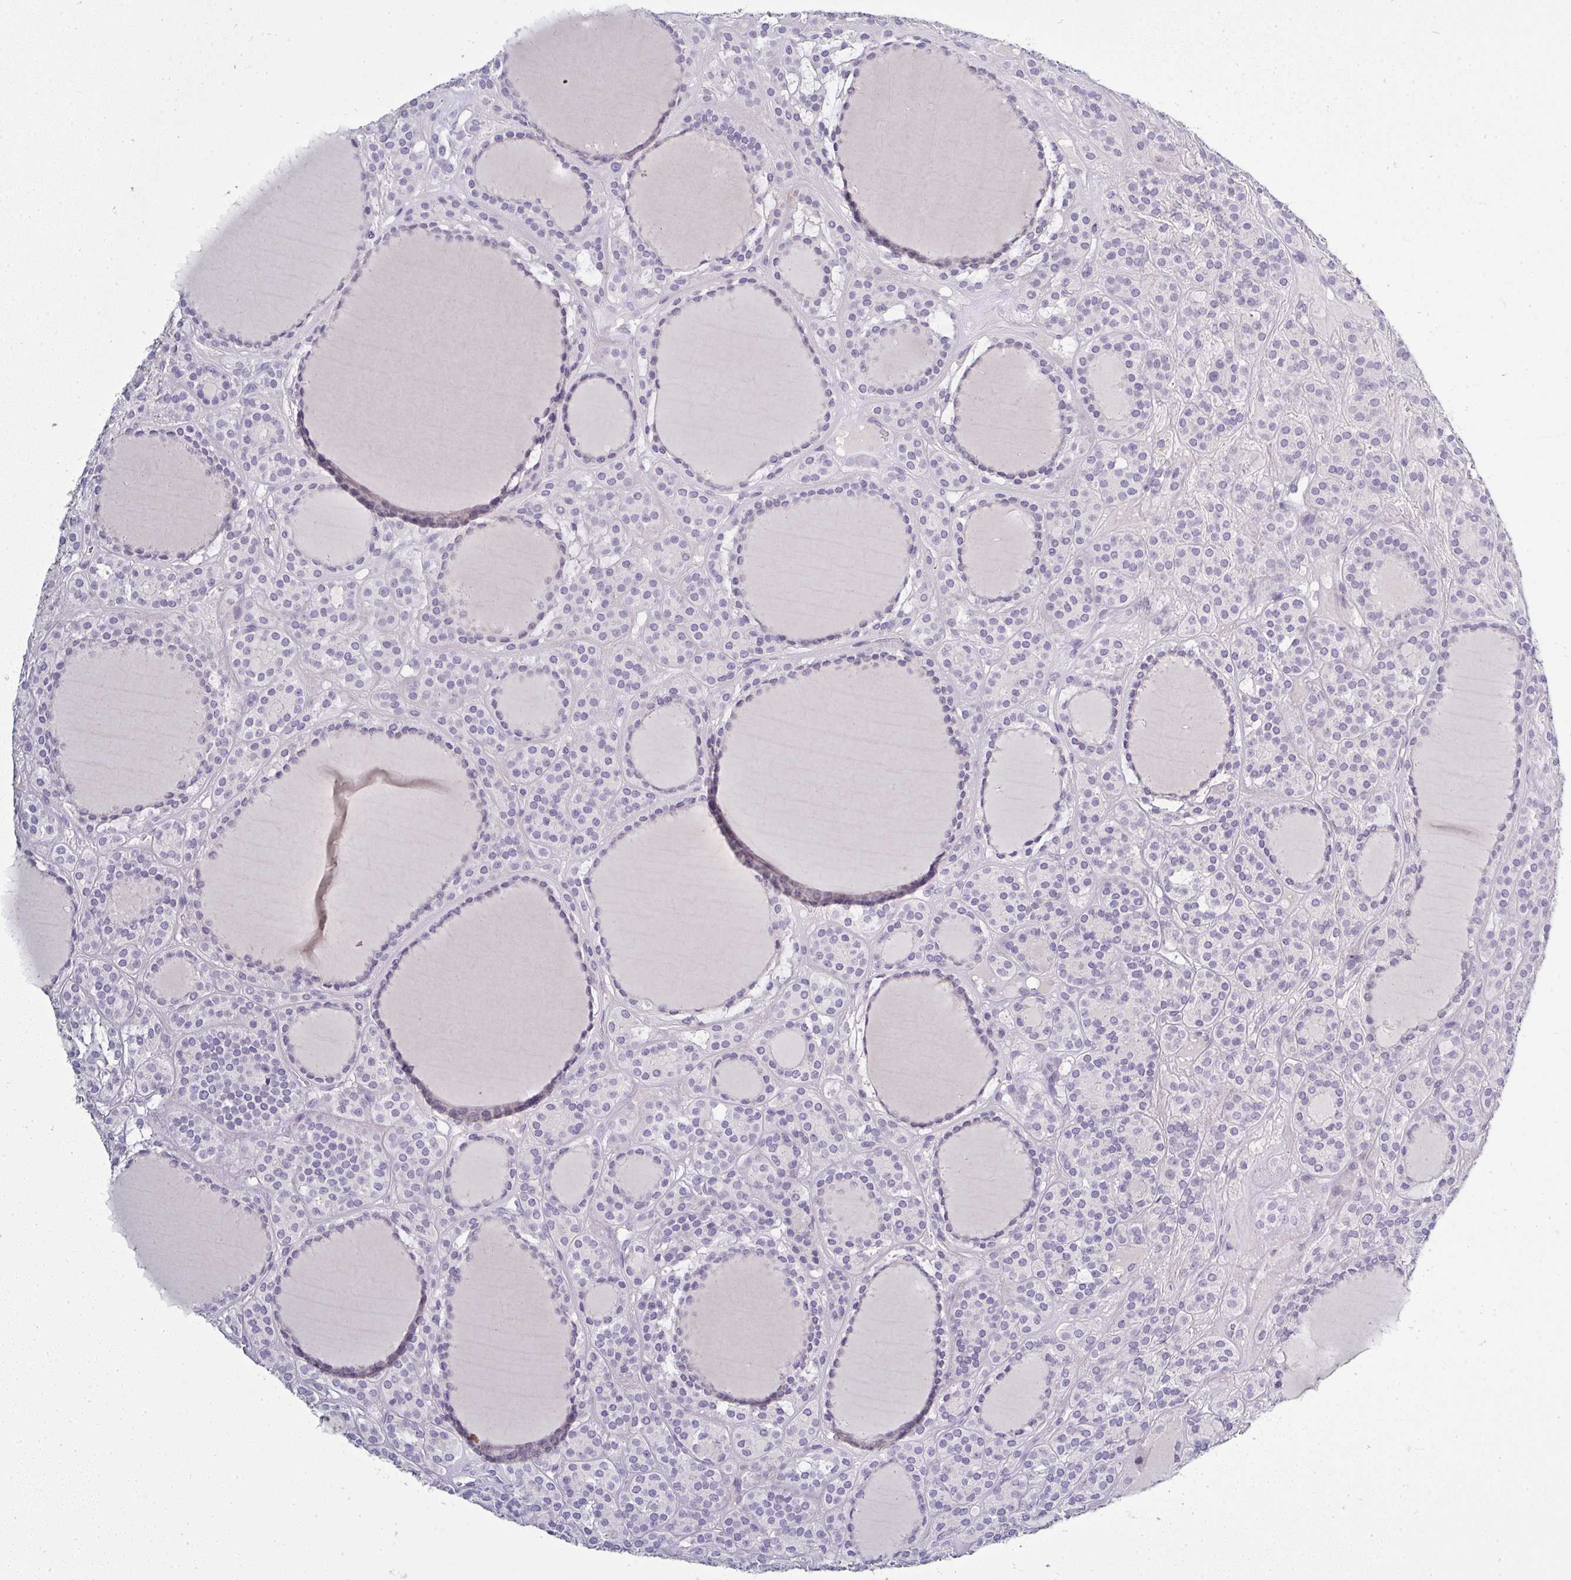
{"staining": {"intensity": "negative", "quantity": "none", "location": "none"}, "tissue": "thyroid cancer", "cell_type": "Tumor cells", "image_type": "cancer", "snomed": [{"axis": "morphology", "description": "Follicular adenoma carcinoma, NOS"}, {"axis": "topography", "description": "Thyroid gland"}], "caption": "Thyroid cancer was stained to show a protein in brown. There is no significant staining in tumor cells.", "gene": "SERPINB3", "patient": {"sex": "female", "age": 63}}